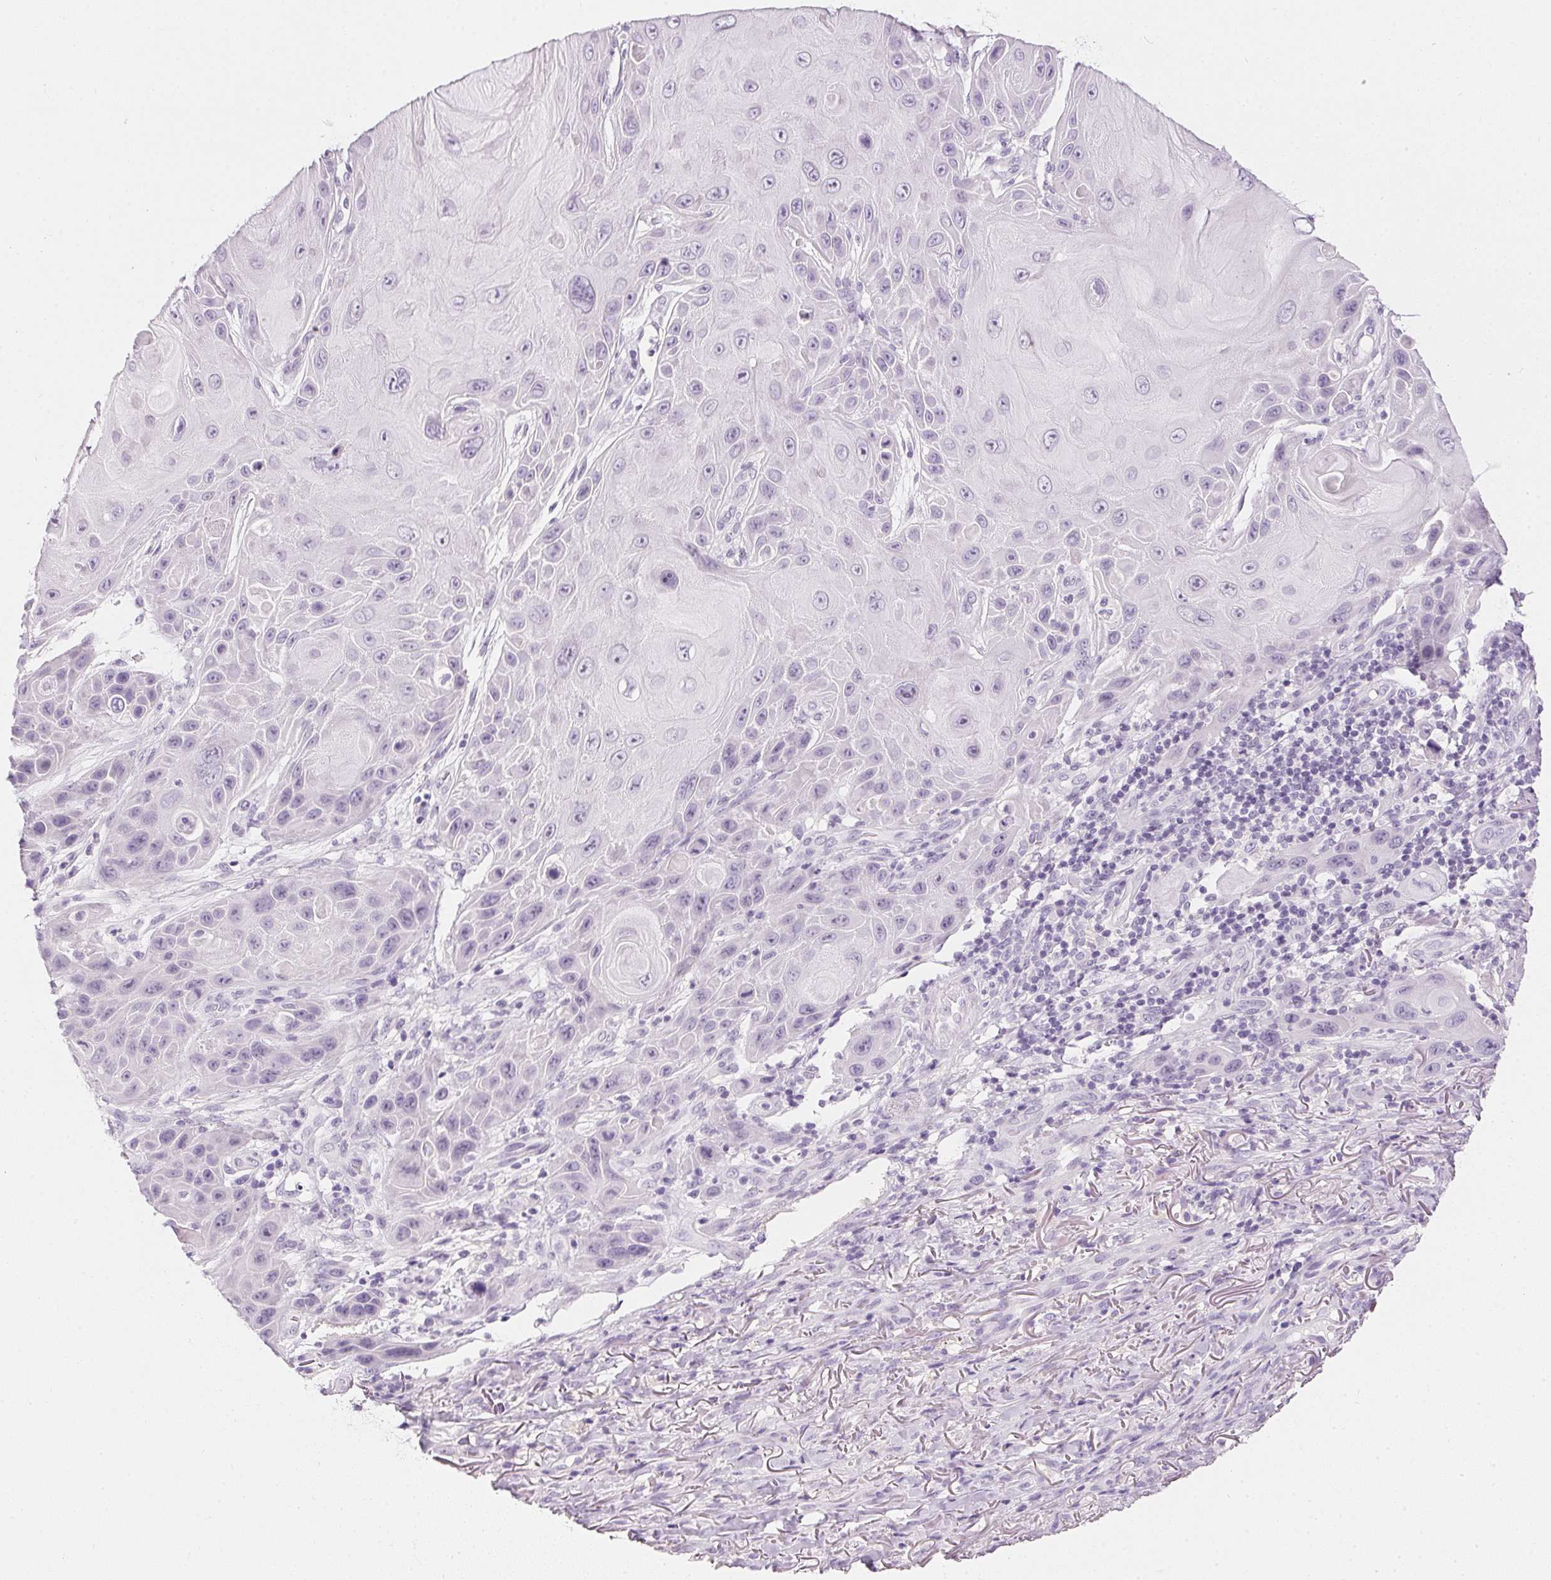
{"staining": {"intensity": "negative", "quantity": "none", "location": "none"}, "tissue": "skin cancer", "cell_type": "Tumor cells", "image_type": "cancer", "snomed": [{"axis": "morphology", "description": "Squamous cell carcinoma, NOS"}, {"axis": "topography", "description": "Skin"}], "caption": "The histopathology image exhibits no staining of tumor cells in skin cancer (squamous cell carcinoma).", "gene": "PPY", "patient": {"sex": "female", "age": 94}}